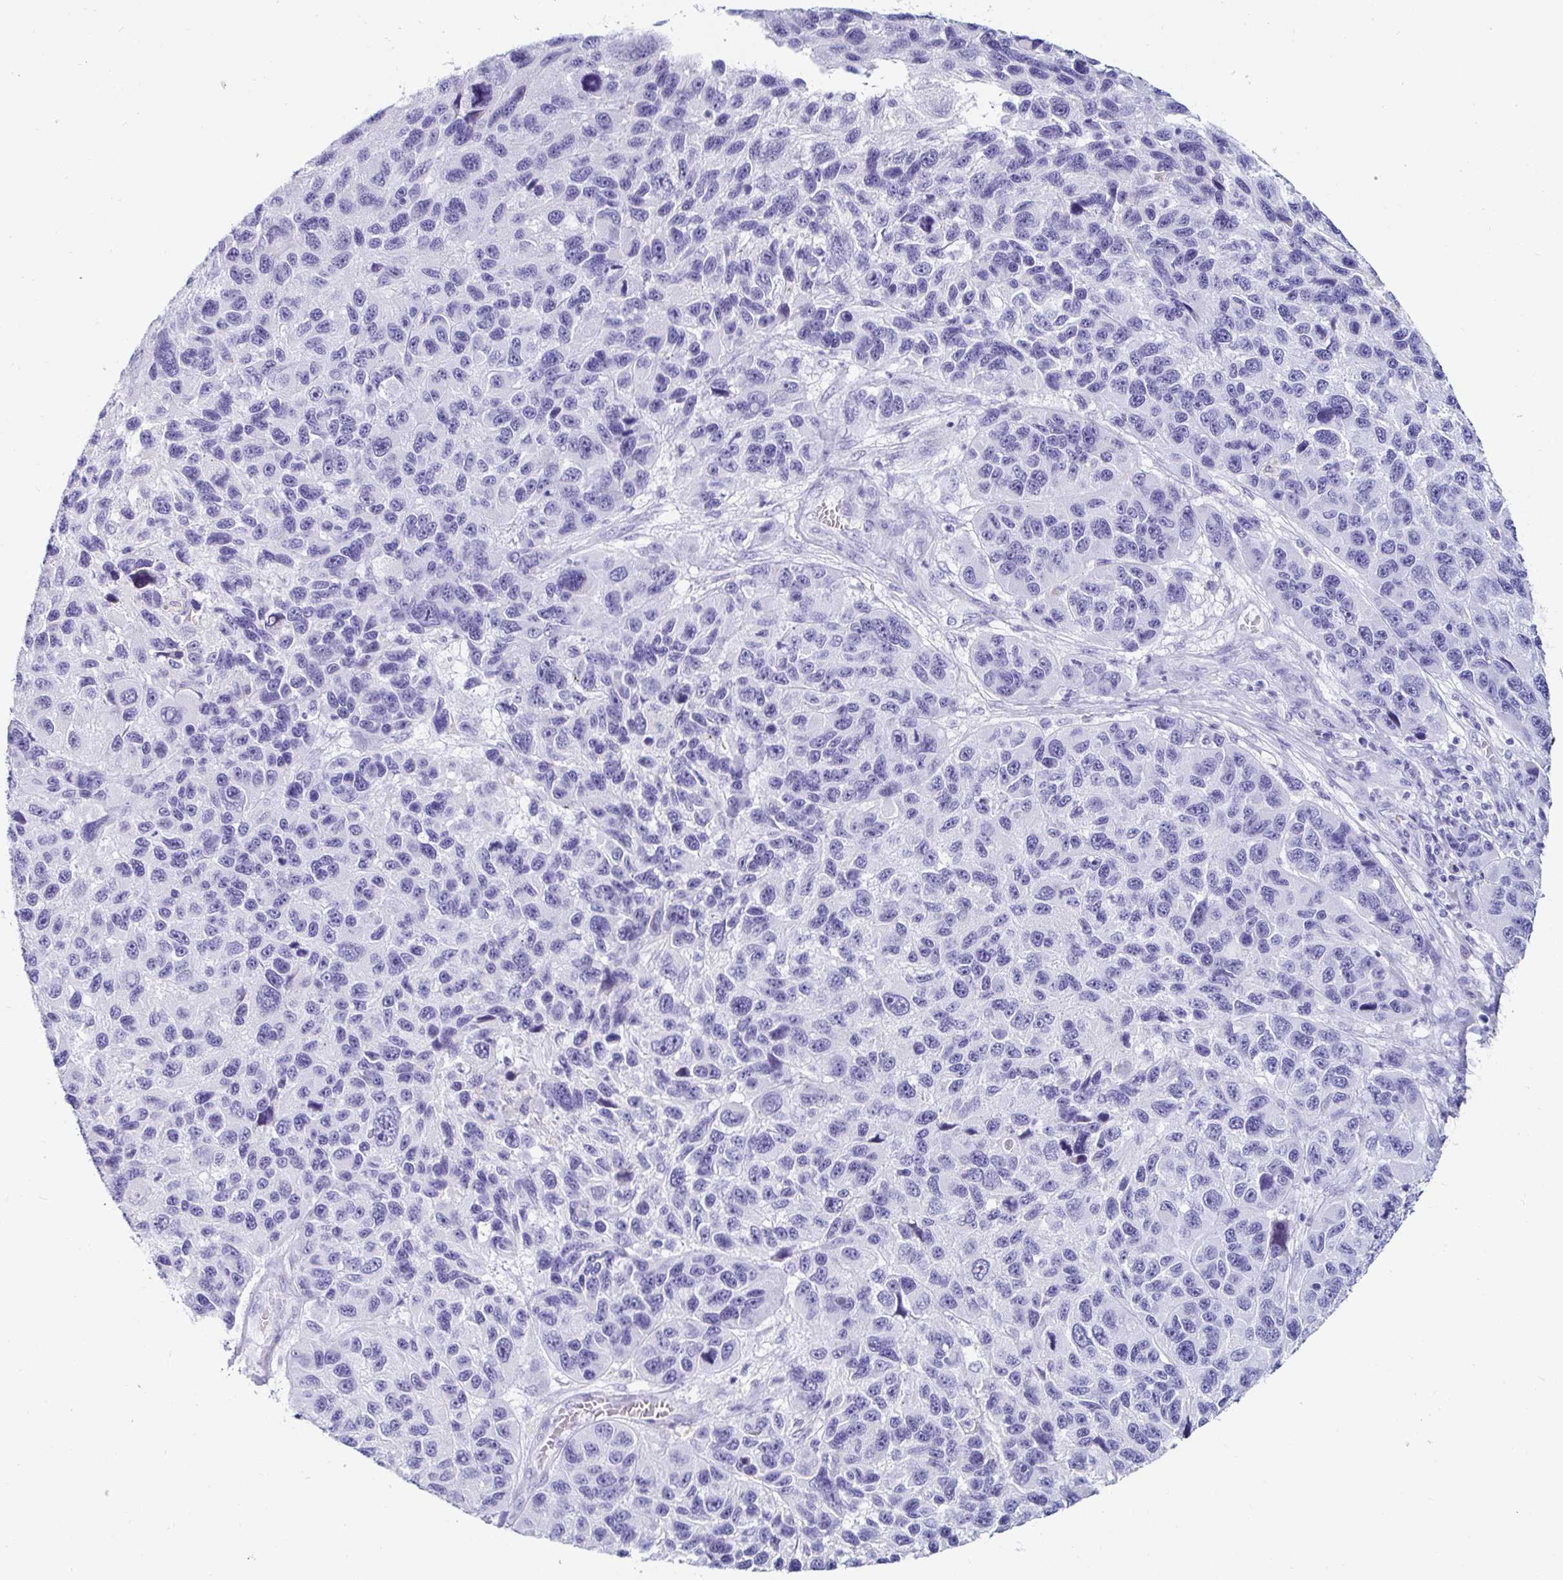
{"staining": {"intensity": "negative", "quantity": "none", "location": "none"}, "tissue": "melanoma", "cell_type": "Tumor cells", "image_type": "cancer", "snomed": [{"axis": "morphology", "description": "Malignant melanoma, NOS"}, {"axis": "topography", "description": "Skin"}], "caption": "Melanoma was stained to show a protein in brown. There is no significant positivity in tumor cells.", "gene": "C4orf17", "patient": {"sex": "male", "age": 53}}